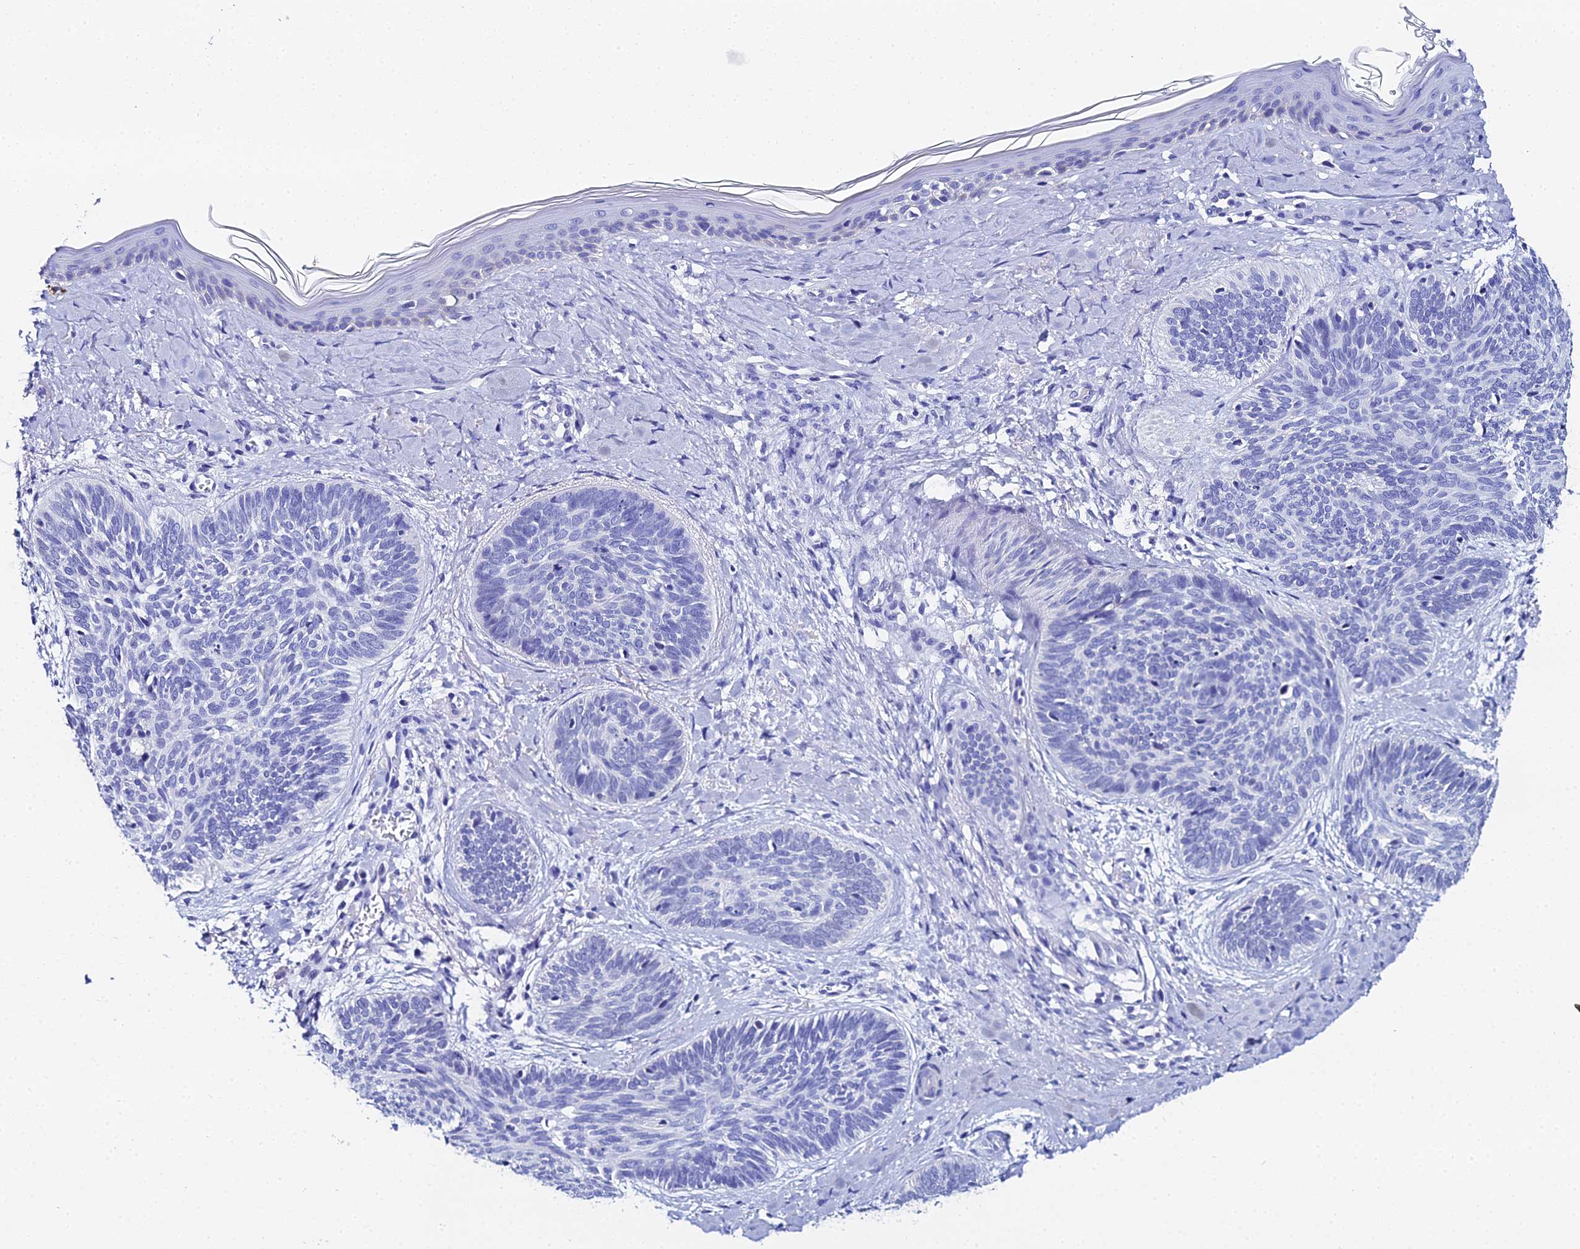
{"staining": {"intensity": "negative", "quantity": "none", "location": "none"}, "tissue": "skin cancer", "cell_type": "Tumor cells", "image_type": "cancer", "snomed": [{"axis": "morphology", "description": "Basal cell carcinoma"}, {"axis": "topography", "description": "Skin"}], "caption": "Immunohistochemistry (IHC) of human basal cell carcinoma (skin) exhibits no staining in tumor cells.", "gene": "OCM", "patient": {"sex": "female", "age": 81}}